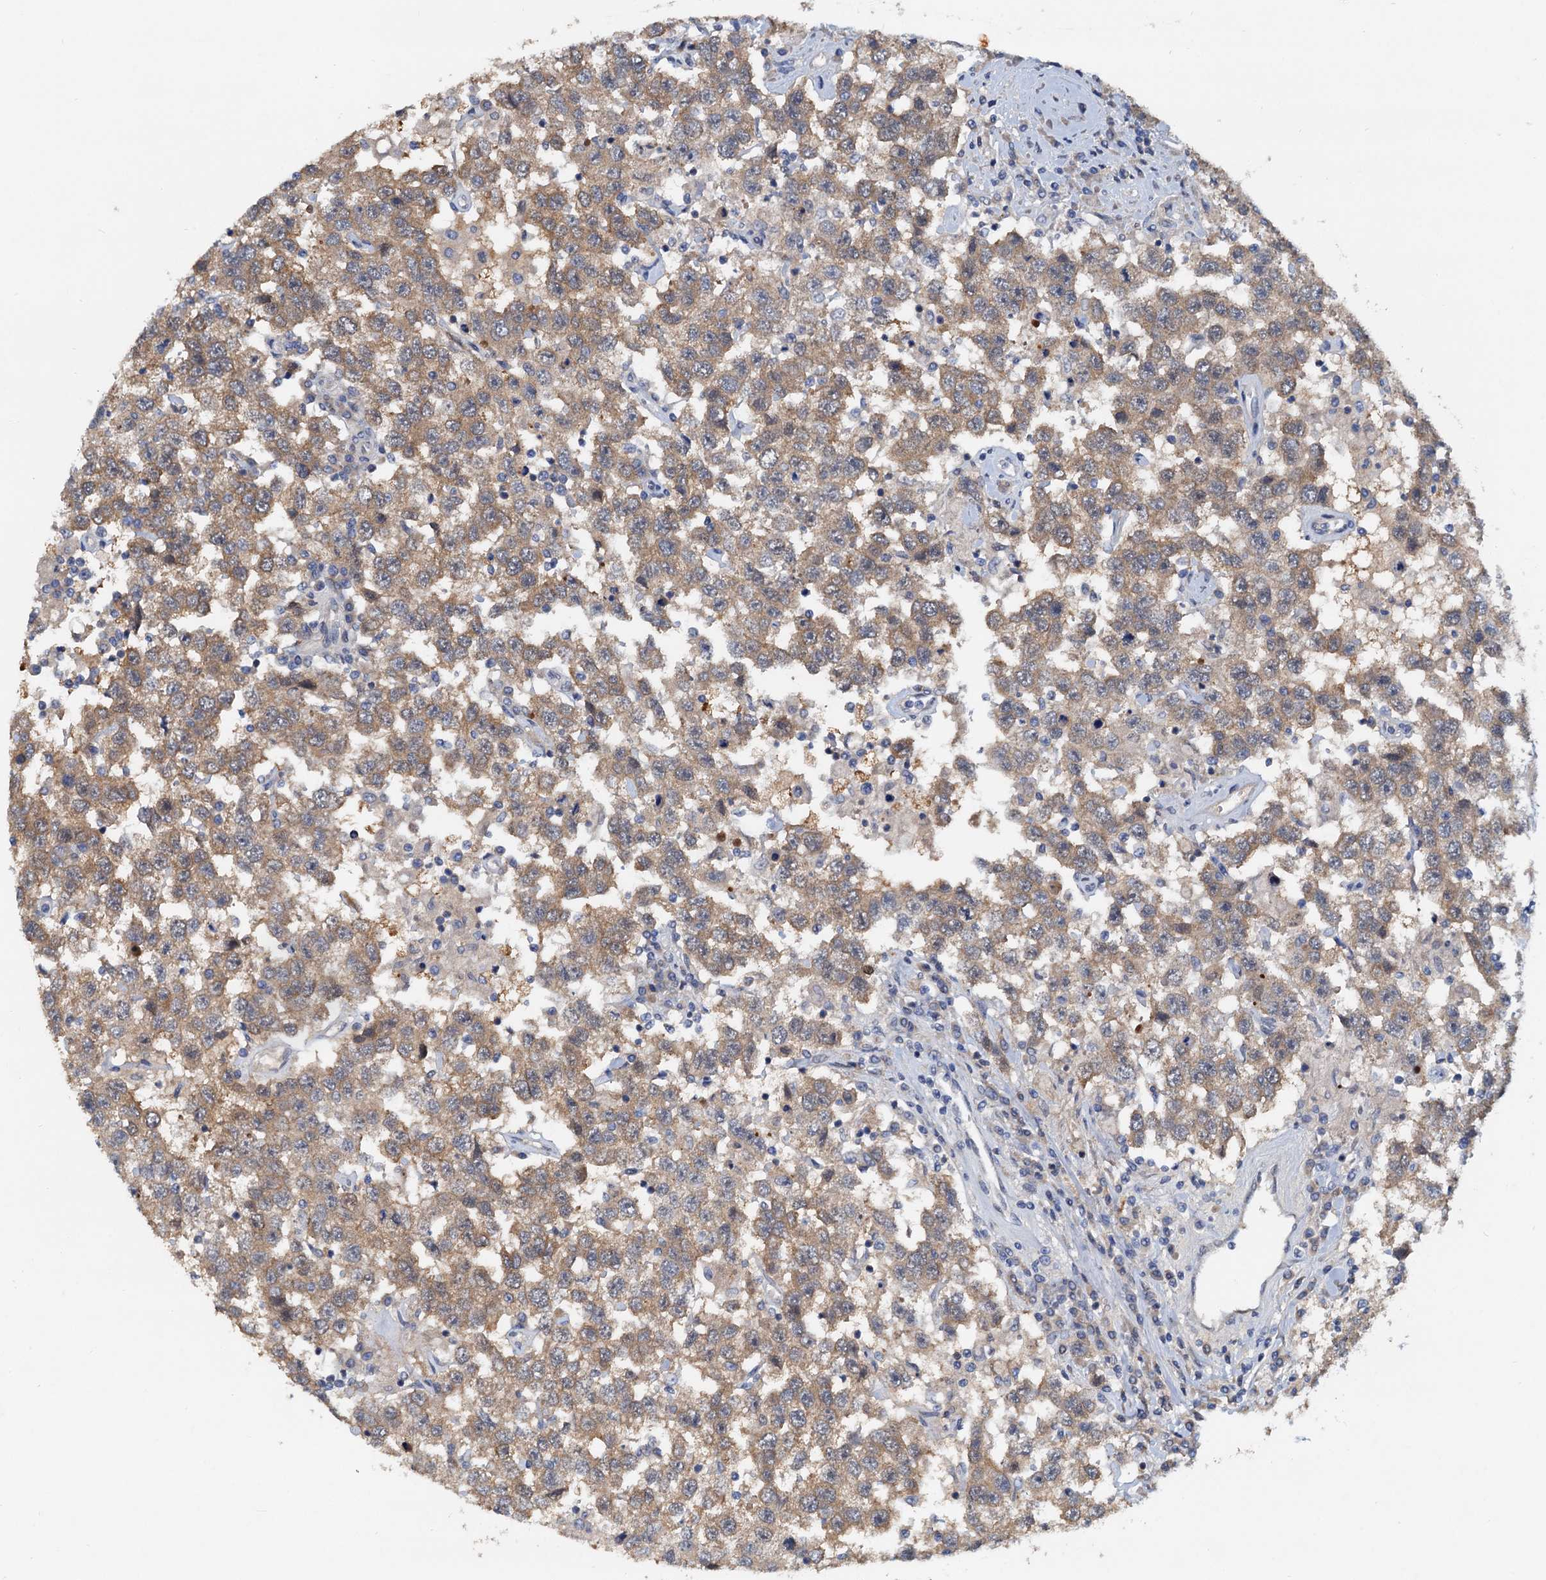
{"staining": {"intensity": "strong", "quantity": "25%-75%", "location": "cytoplasmic/membranous"}, "tissue": "testis cancer", "cell_type": "Tumor cells", "image_type": "cancer", "snomed": [{"axis": "morphology", "description": "Seminoma, NOS"}, {"axis": "topography", "description": "Testis"}], "caption": "Testis cancer (seminoma) stained with IHC shows strong cytoplasmic/membranous staining in approximately 25%-75% of tumor cells. (DAB (3,3'-diaminobenzidine) = brown stain, brightfield microscopy at high magnification).", "gene": "PTGES3", "patient": {"sex": "male", "age": 41}}